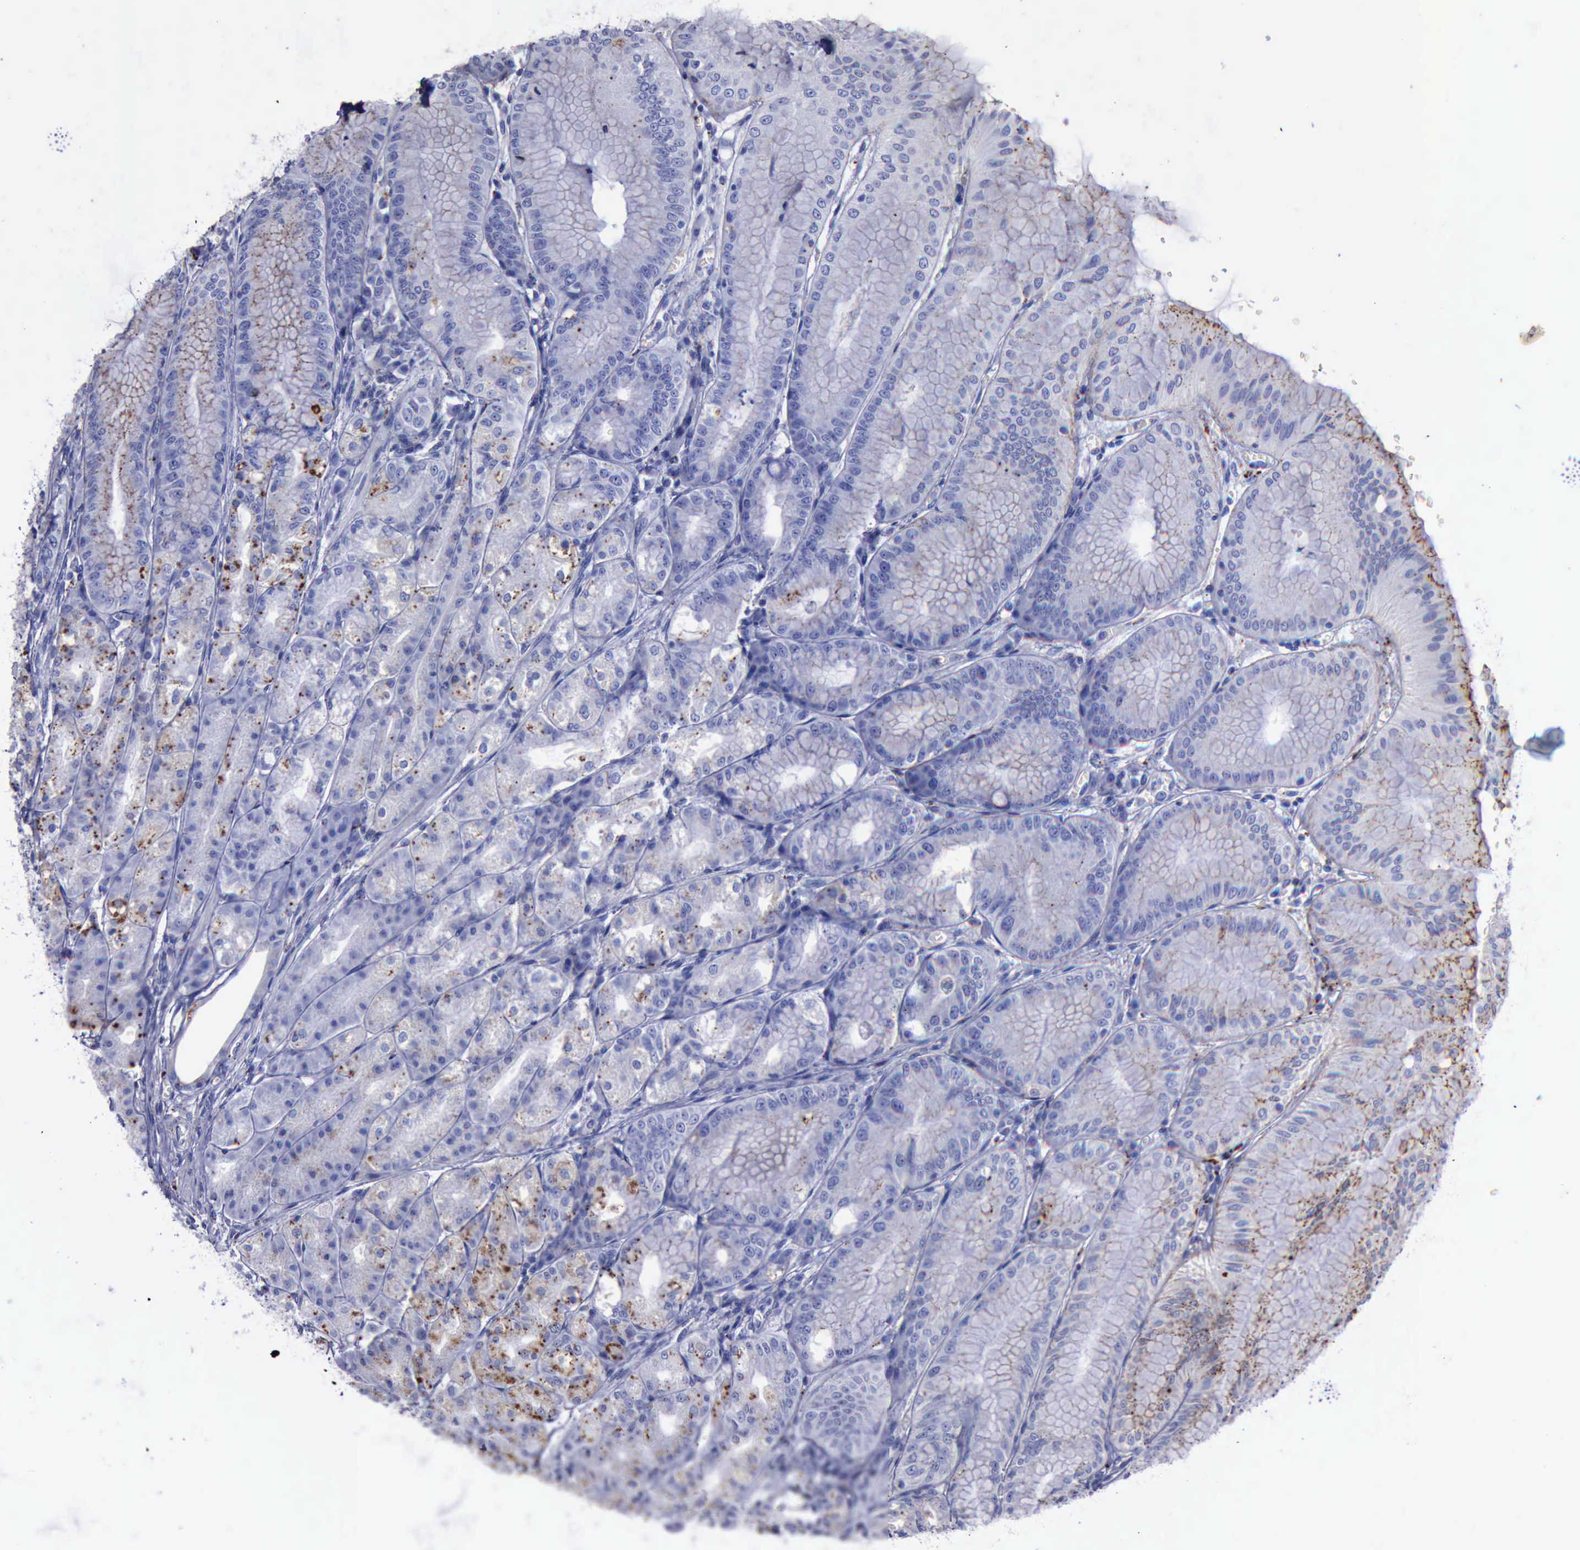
{"staining": {"intensity": "moderate", "quantity": "25%-75%", "location": "cytoplasmic/membranous"}, "tissue": "stomach", "cell_type": "Glandular cells", "image_type": "normal", "snomed": [{"axis": "morphology", "description": "Normal tissue, NOS"}, {"axis": "topography", "description": "Stomach, lower"}], "caption": "Immunohistochemistry (IHC) staining of normal stomach, which shows medium levels of moderate cytoplasmic/membranous staining in about 25%-75% of glandular cells indicating moderate cytoplasmic/membranous protein expression. The staining was performed using DAB (brown) for protein detection and nuclei were counterstained in hematoxylin (blue).", "gene": "CTSD", "patient": {"sex": "male", "age": 71}}